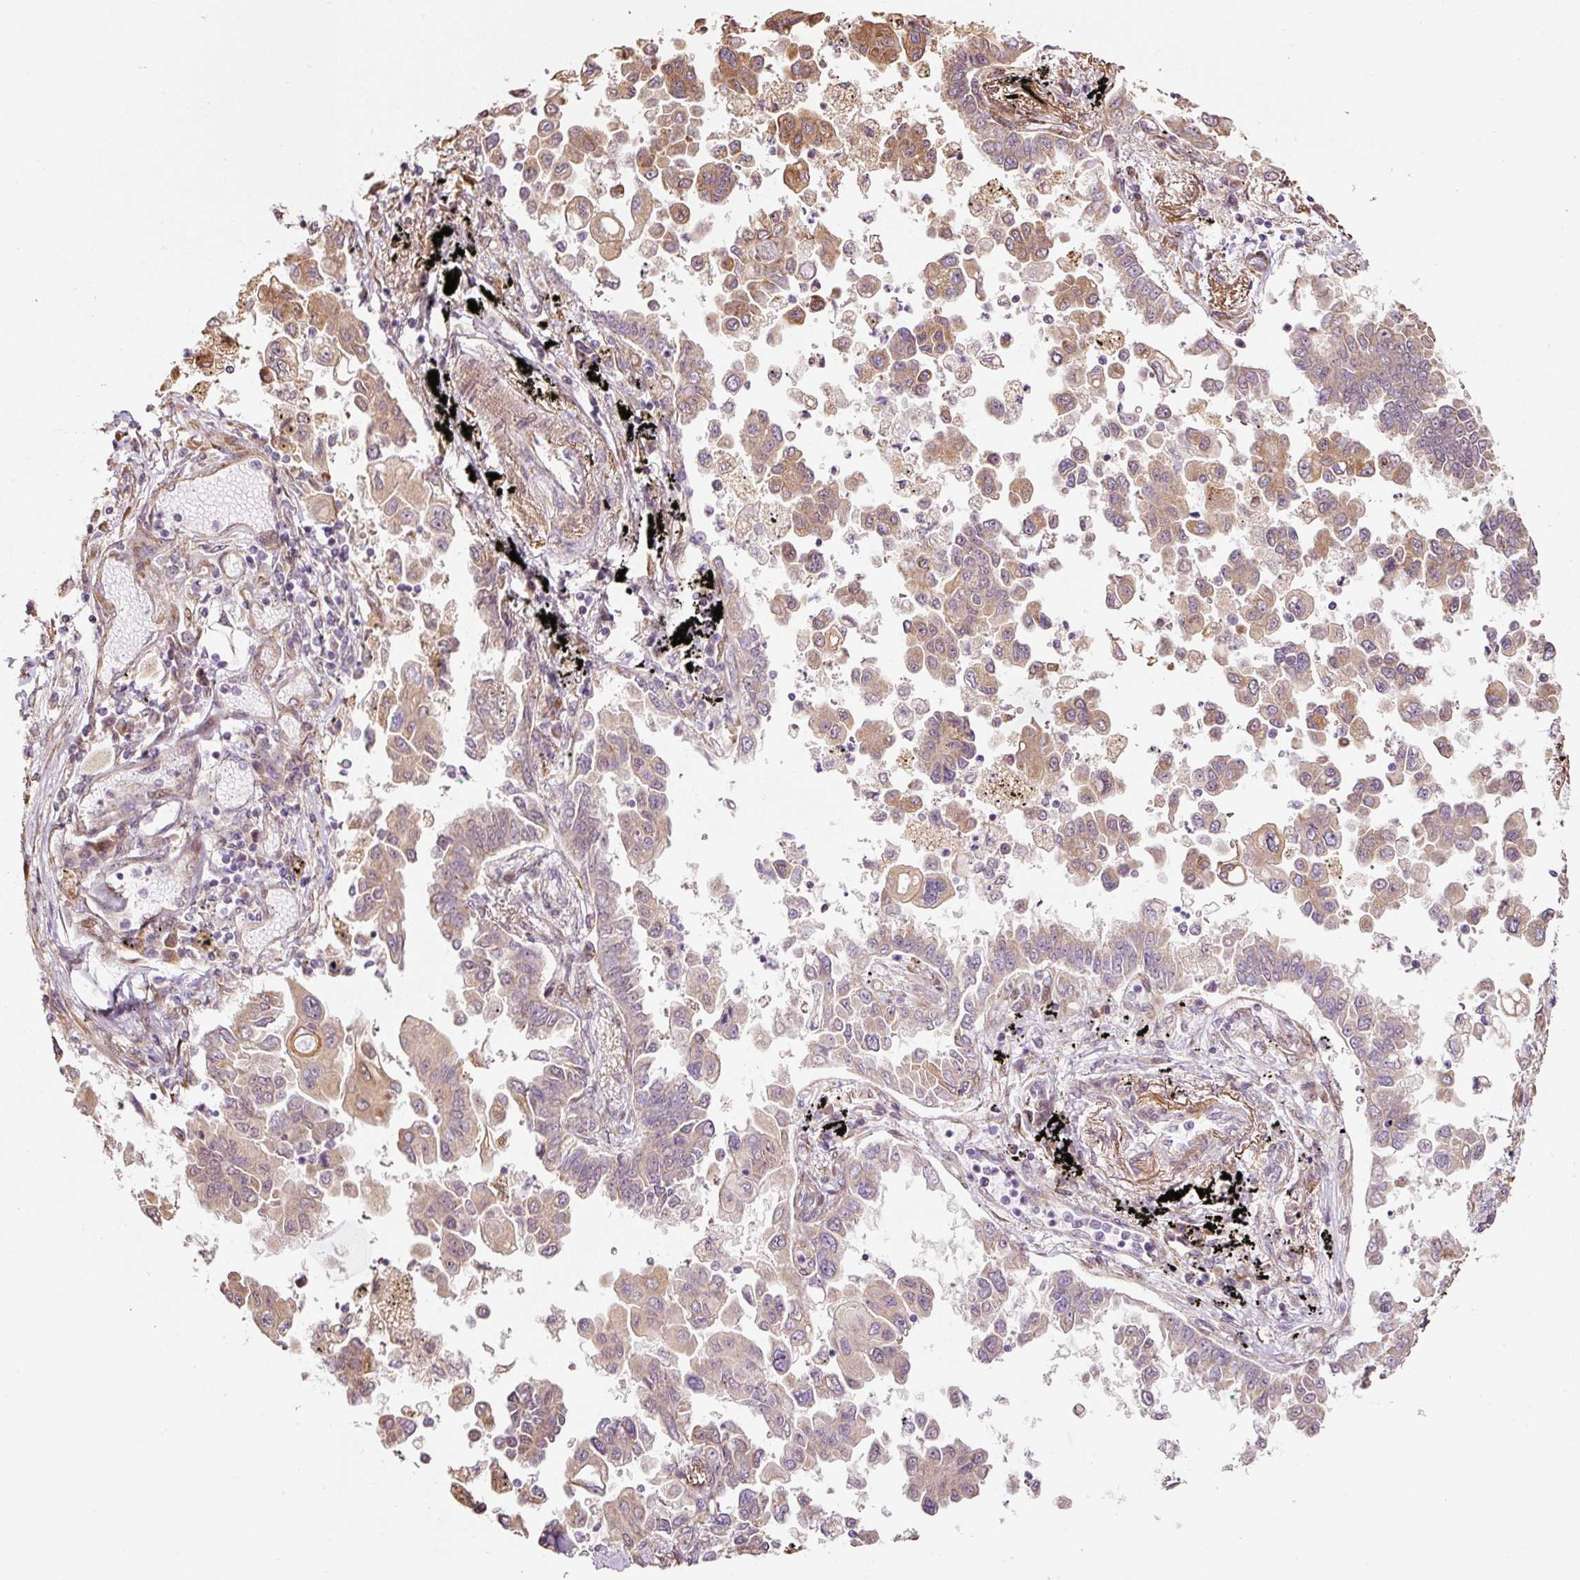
{"staining": {"intensity": "moderate", "quantity": ">75%", "location": "cytoplasmic/membranous"}, "tissue": "lung cancer", "cell_type": "Tumor cells", "image_type": "cancer", "snomed": [{"axis": "morphology", "description": "Adenocarcinoma, NOS"}, {"axis": "topography", "description": "Lung"}], "caption": "Lung adenocarcinoma stained with immunohistochemistry (IHC) reveals moderate cytoplasmic/membranous positivity in about >75% of tumor cells.", "gene": "ETF1", "patient": {"sex": "female", "age": 67}}